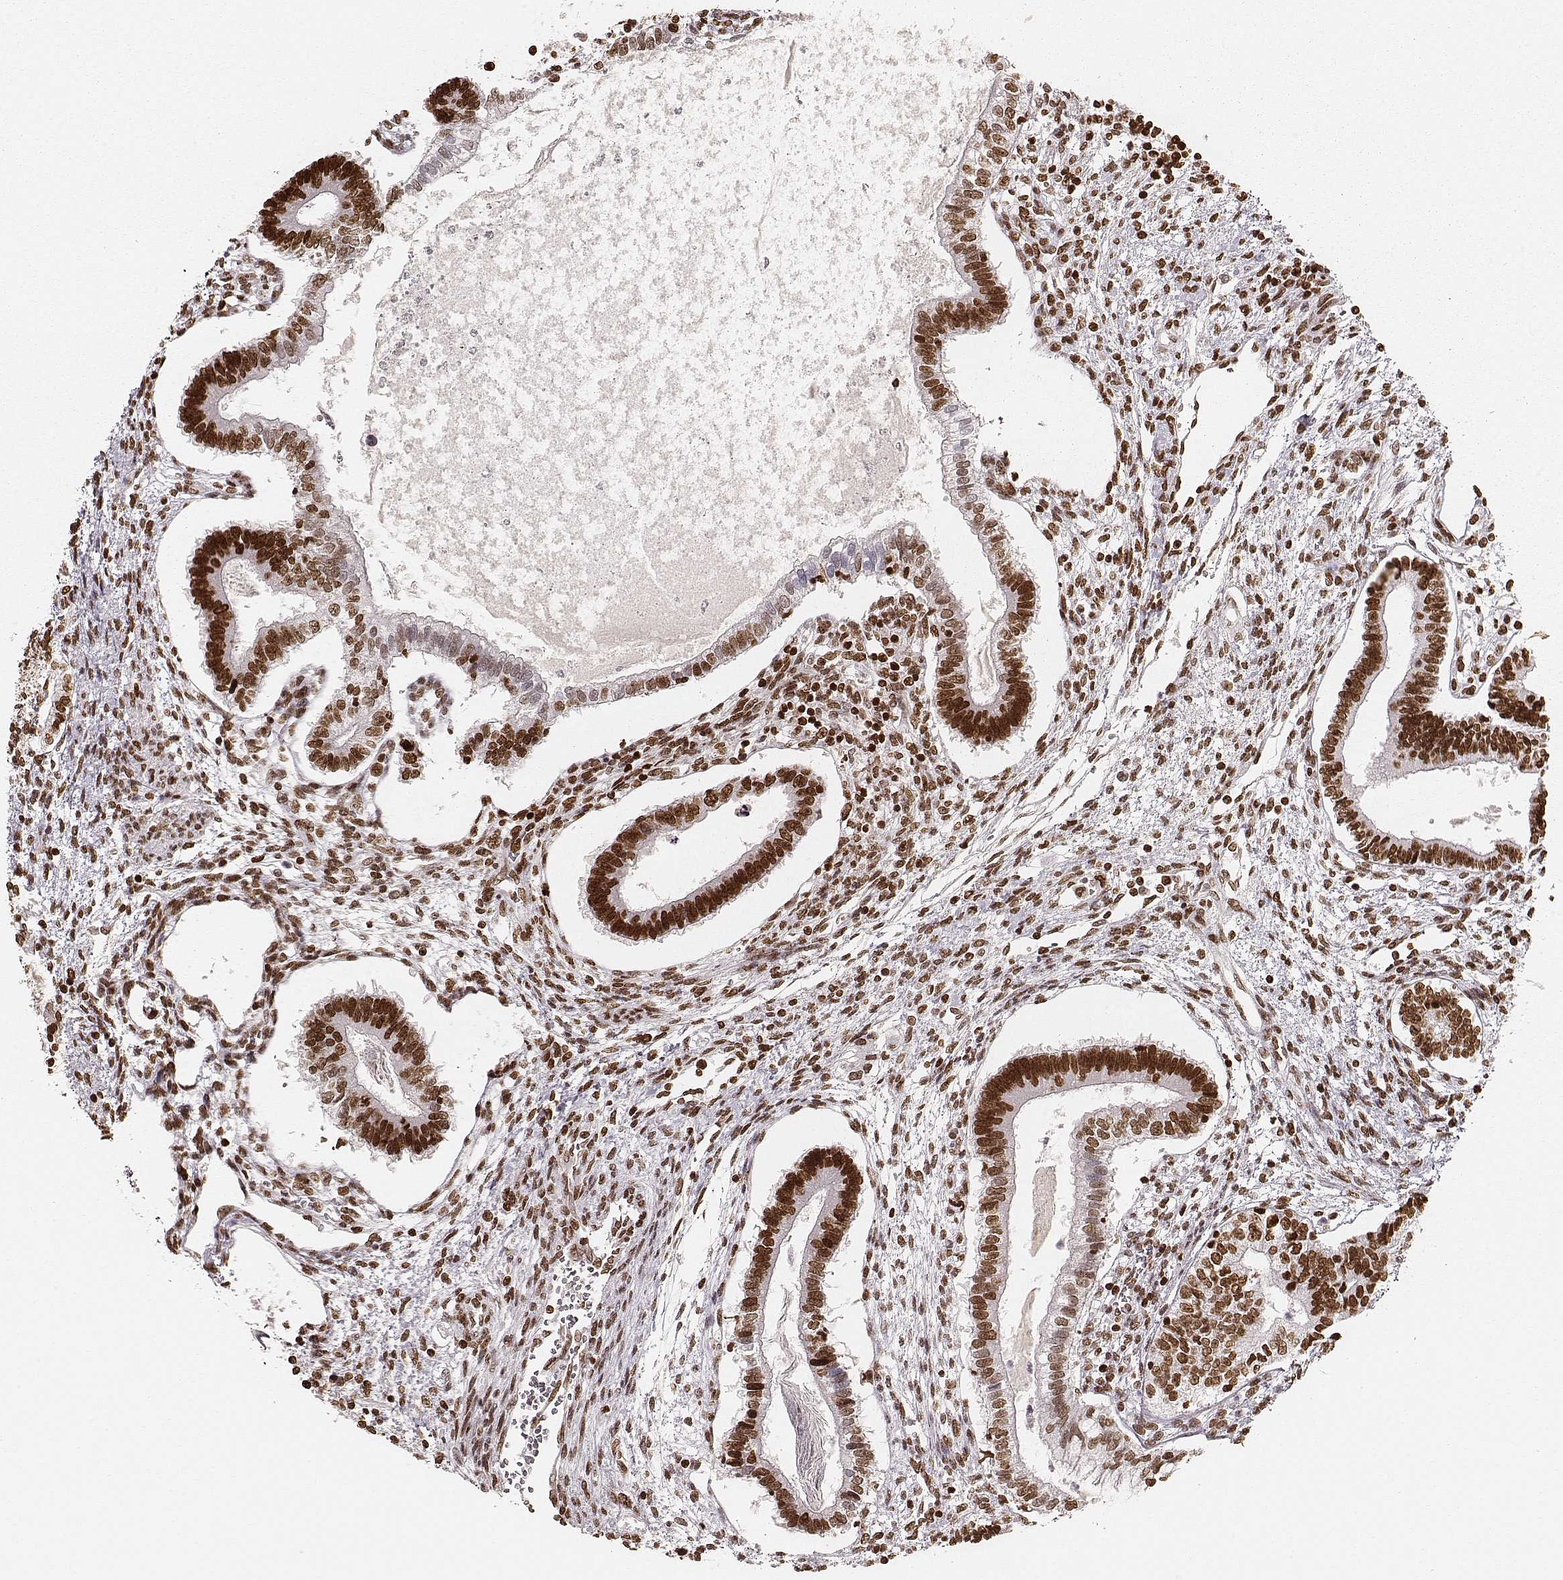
{"staining": {"intensity": "strong", "quantity": ">75%", "location": "nuclear"}, "tissue": "testis cancer", "cell_type": "Tumor cells", "image_type": "cancer", "snomed": [{"axis": "morphology", "description": "Carcinoma, Embryonal, NOS"}, {"axis": "topography", "description": "Testis"}], "caption": "Immunohistochemistry of human testis embryonal carcinoma displays high levels of strong nuclear positivity in about >75% of tumor cells.", "gene": "PARP1", "patient": {"sex": "male", "age": 37}}